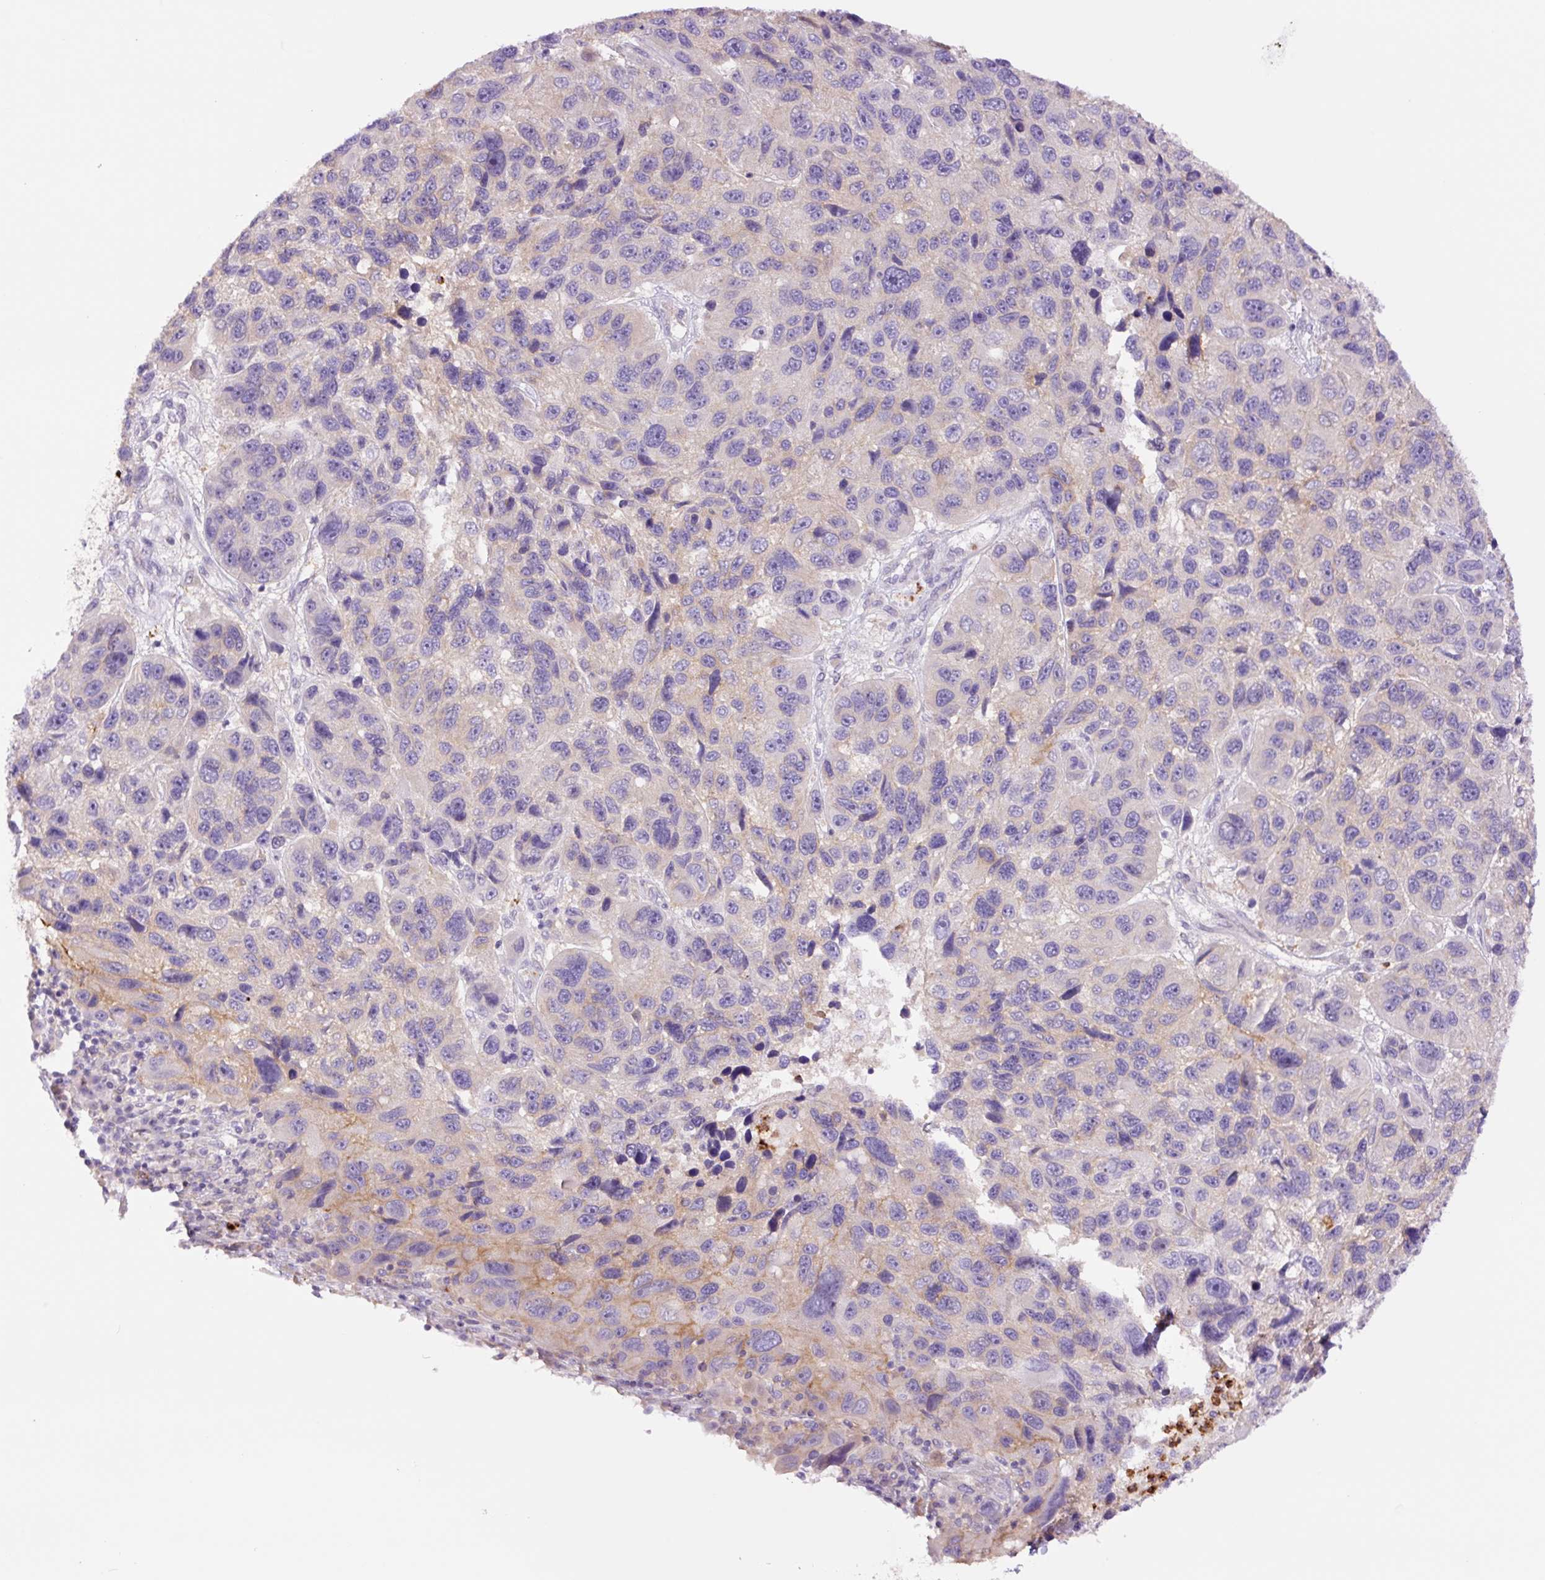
{"staining": {"intensity": "negative", "quantity": "none", "location": "none"}, "tissue": "melanoma", "cell_type": "Tumor cells", "image_type": "cancer", "snomed": [{"axis": "morphology", "description": "Malignant melanoma, NOS"}, {"axis": "topography", "description": "Skin"}], "caption": "High magnification brightfield microscopy of melanoma stained with DAB (3,3'-diaminobenzidine) (brown) and counterstained with hematoxylin (blue): tumor cells show no significant staining. (DAB (3,3'-diaminobenzidine) immunohistochemistry with hematoxylin counter stain).", "gene": "SH2D6", "patient": {"sex": "male", "age": 53}}